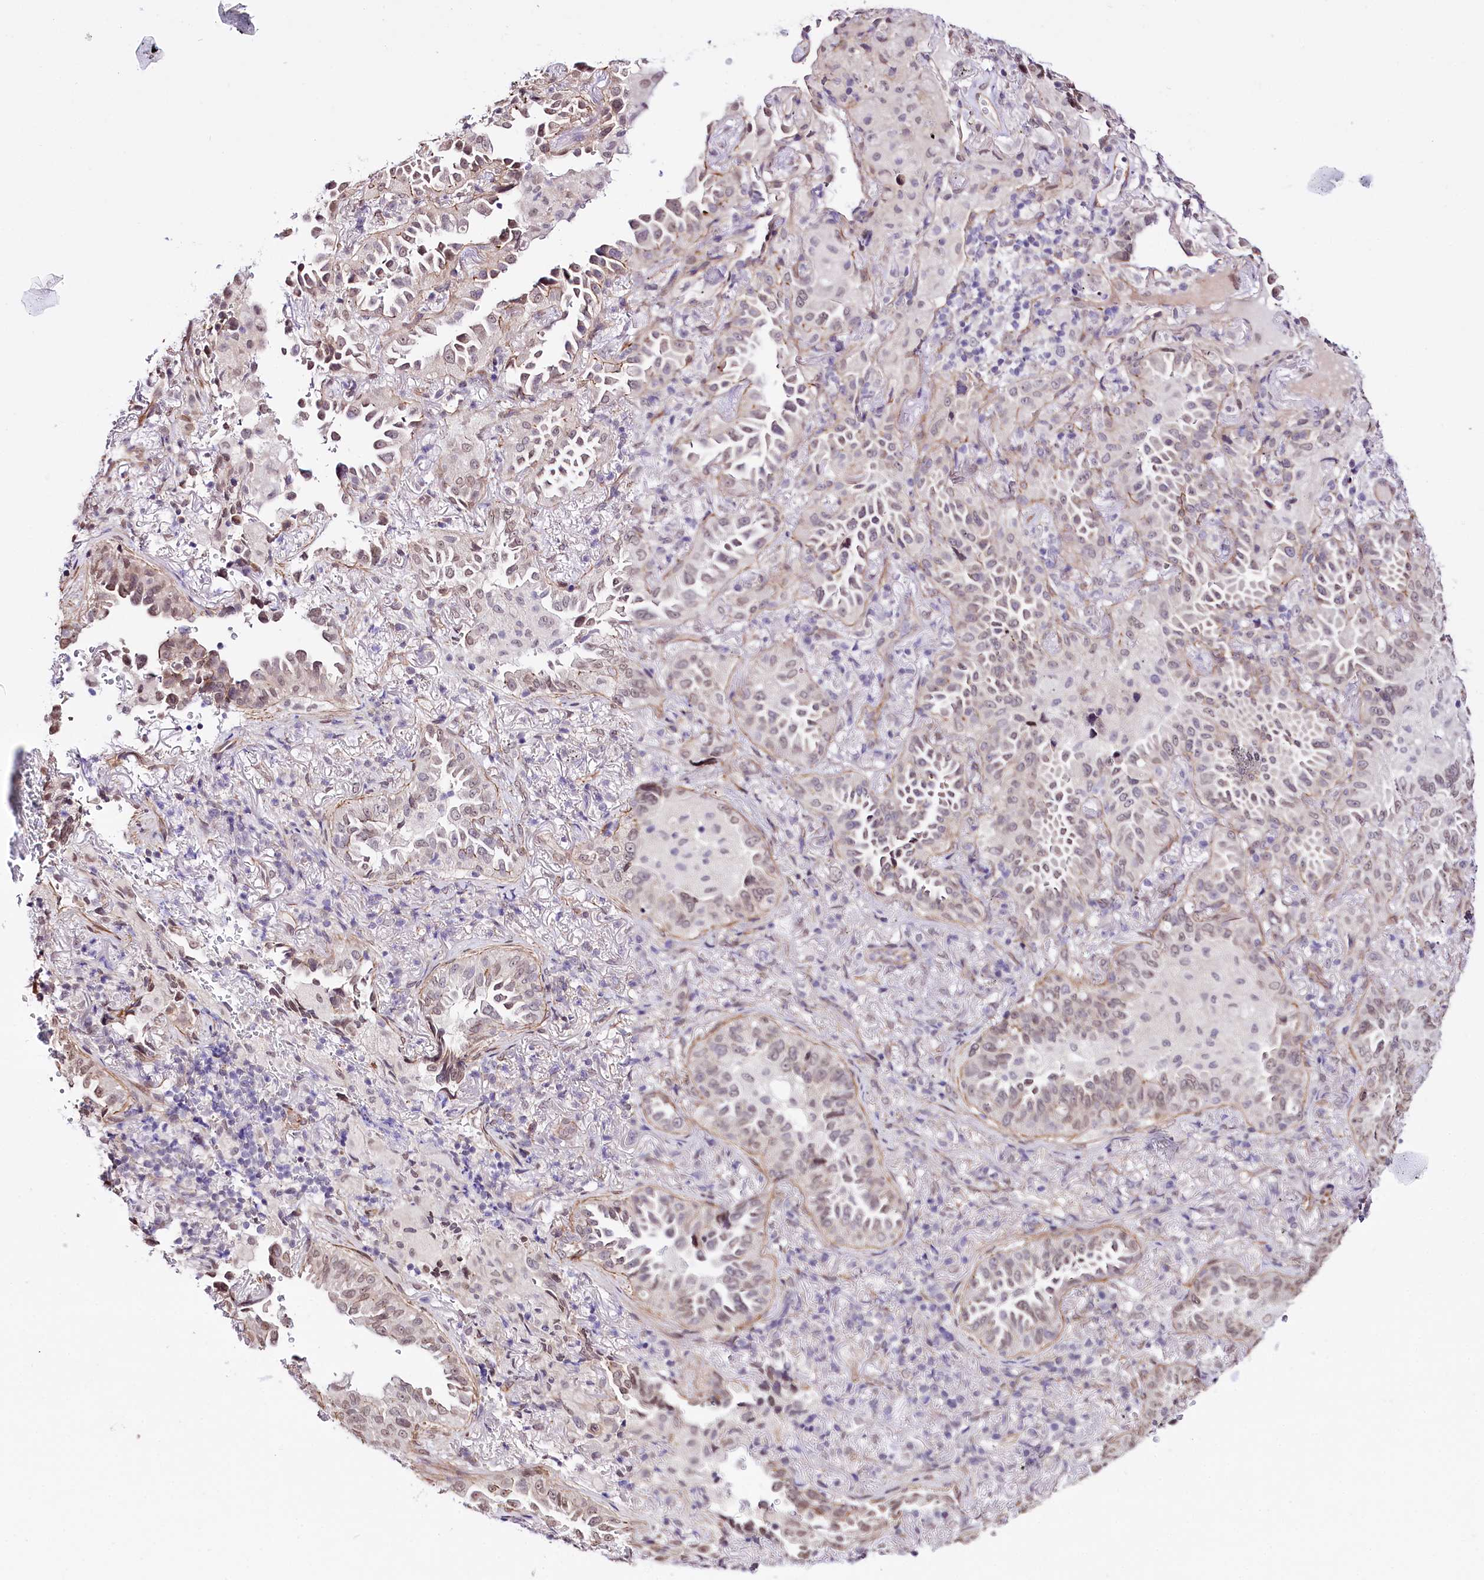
{"staining": {"intensity": "weak", "quantity": "<25%", "location": "nuclear"}, "tissue": "lung cancer", "cell_type": "Tumor cells", "image_type": "cancer", "snomed": [{"axis": "morphology", "description": "Adenocarcinoma, NOS"}, {"axis": "topography", "description": "Lung"}], "caption": "There is no significant staining in tumor cells of lung adenocarcinoma. (DAB (3,3'-diaminobenzidine) IHC, high magnification).", "gene": "ST7", "patient": {"sex": "female", "age": 69}}